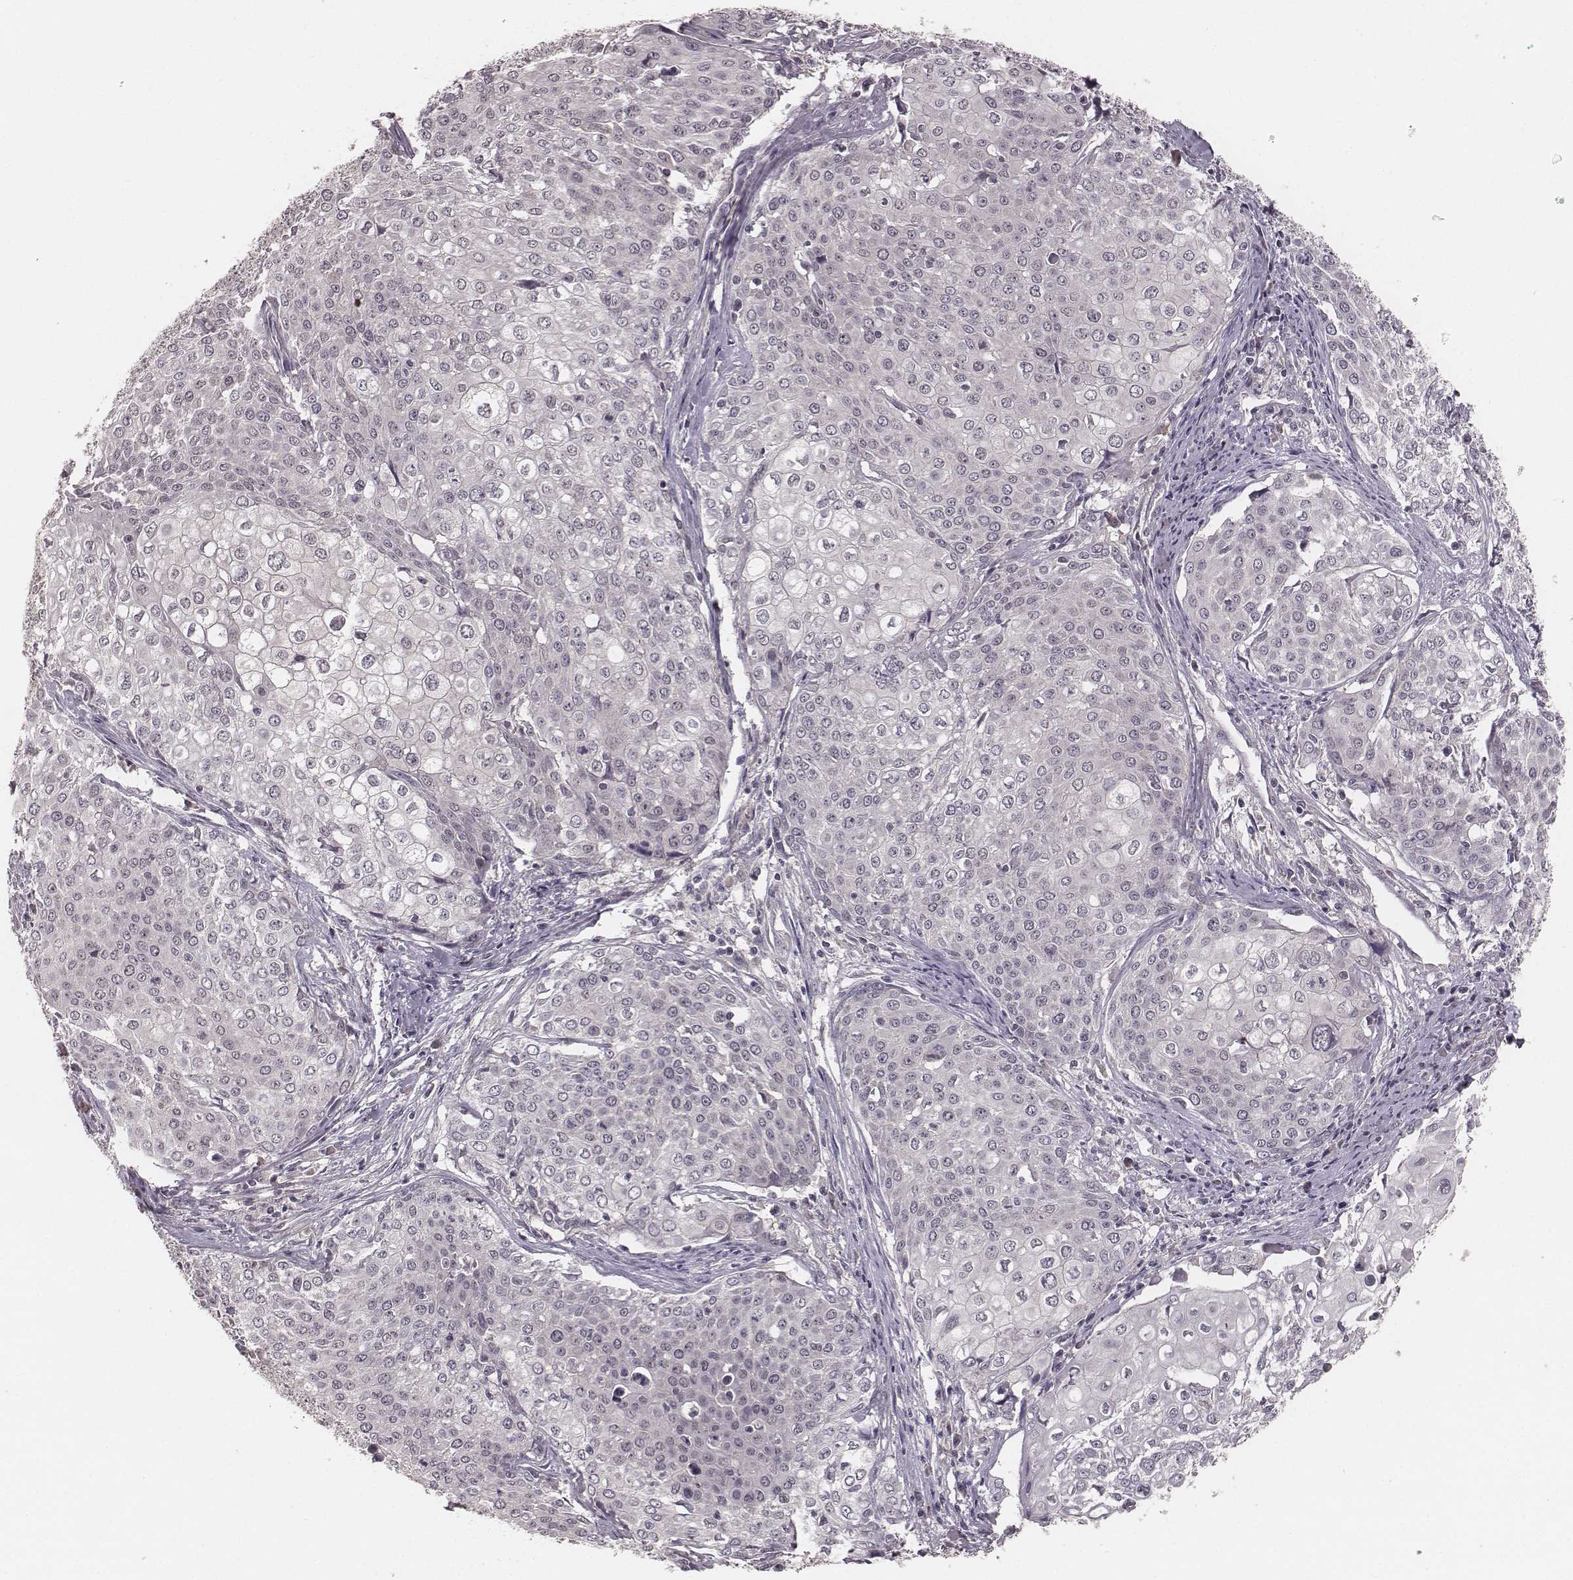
{"staining": {"intensity": "negative", "quantity": "none", "location": "none"}, "tissue": "cervical cancer", "cell_type": "Tumor cells", "image_type": "cancer", "snomed": [{"axis": "morphology", "description": "Squamous cell carcinoma, NOS"}, {"axis": "topography", "description": "Cervix"}], "caption": "The IHC histopathology image has no significant positivity in tumor cells of cervical squamous cell carcinoma tissue. The staining was performed using DAB to visualize the protein expression in brown, while the nuclei were stained in blue with hematoxylin (Magnification: 20x).", "gene": "LY6K", "patient": {"sex": "female", "age": 39}}